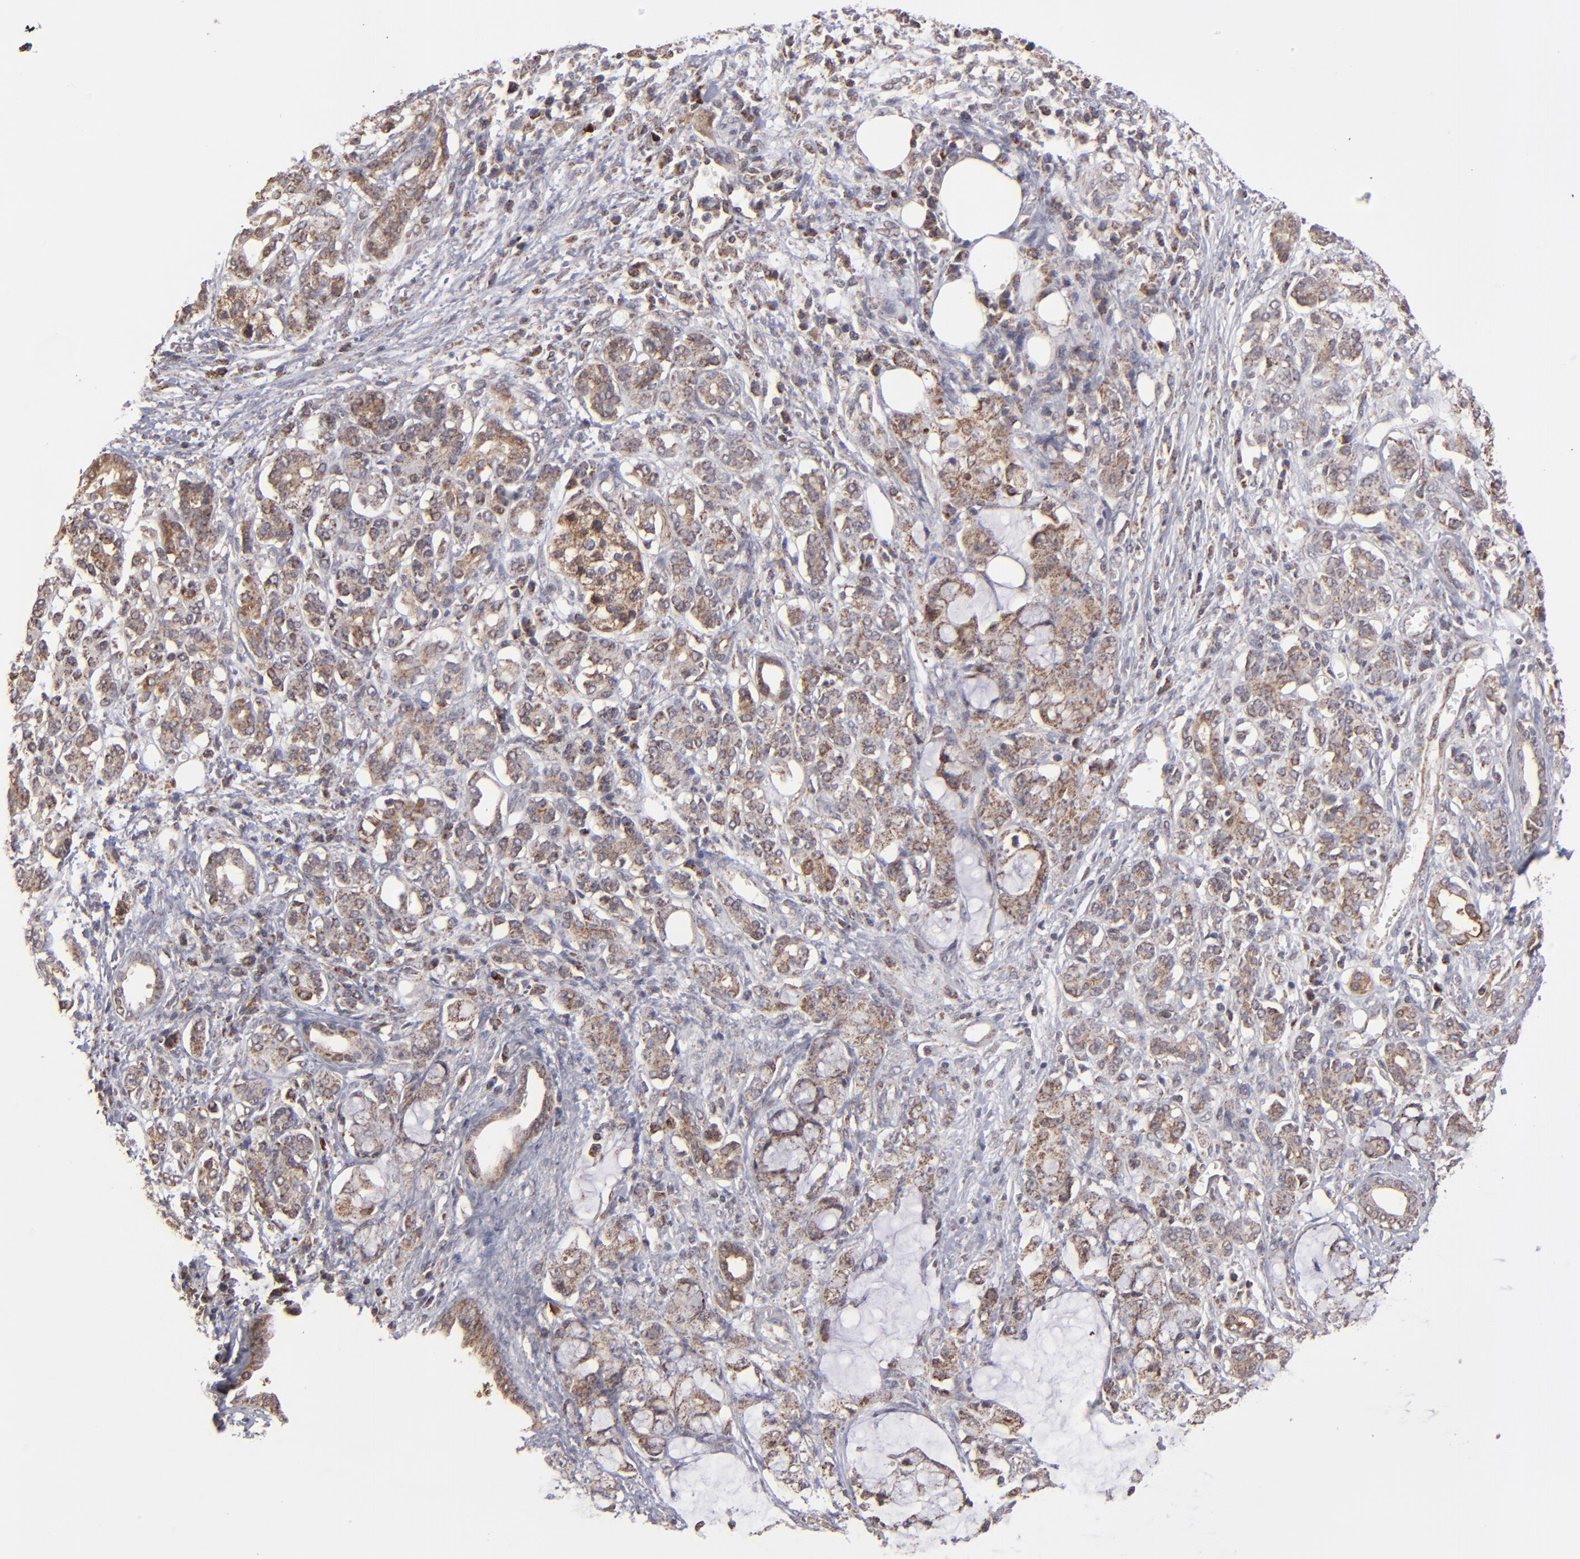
{"staining": {"intensity": "weak", "quantity": ">75%", "location": "cytoplasmic/membranous"}, "tissue": "pancreatic cancer", "cell_type": "Tumor cells", "image_type": "cancer", "snomed": [{"axis": "morphology", "description": "Adenocarcinoma, NOS"}, {"axis": "topography", "description": "Pancreas"}], "caption": "Protein staining shows weak cytoplasmic/membranous expression in about >75% of tumor cells in pancreatic cancer. (DAB IHC with brightfield microscopy, high magnification).", "gene": "SLC15A1", "patient": {"sex": "female", "age": 73}}